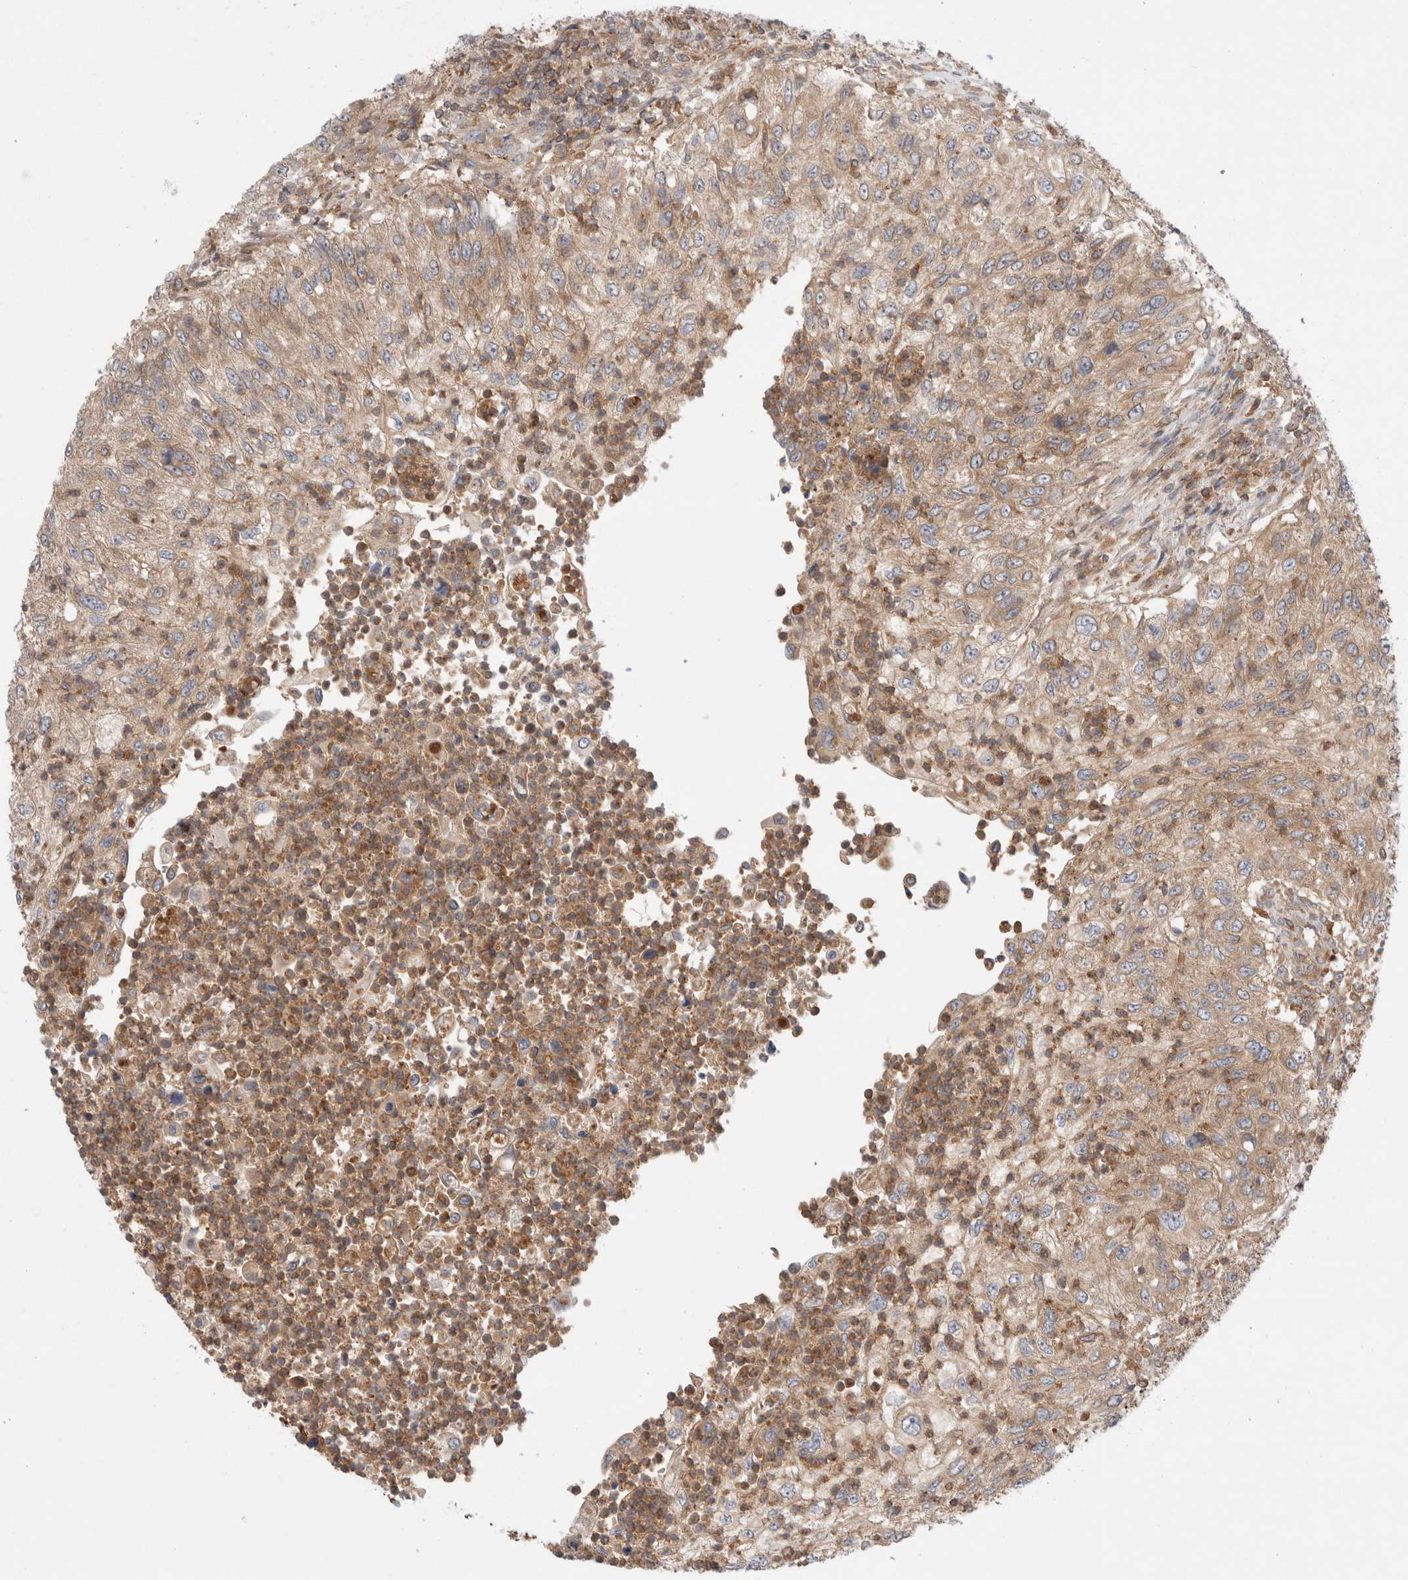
{"staining": {"intensity": "moderate", "quantity": ">75%", "location": "cytoplasmic/membranous"}, "tissue": "urothelial cancer", "cell_type": "Tumor cells", "image_type": "cancer", "snomed": [{"axis": "morphology", "description": "Urothelial carcinoma, High grade"}, {"axis": "topography", "description": "Urinary bladder"}], "caption": "High-grade urothelial carcinoma tissue exhibits moderate cytoplasmic/membranous staining in approximately >75% of tumor cells, visualized by immunohistochemistry. (DAB IHC, brown staining for protein, blue staining for nuclei).", "gene": "KLHL14", "patient": {"sex": "female", "age": 60}}